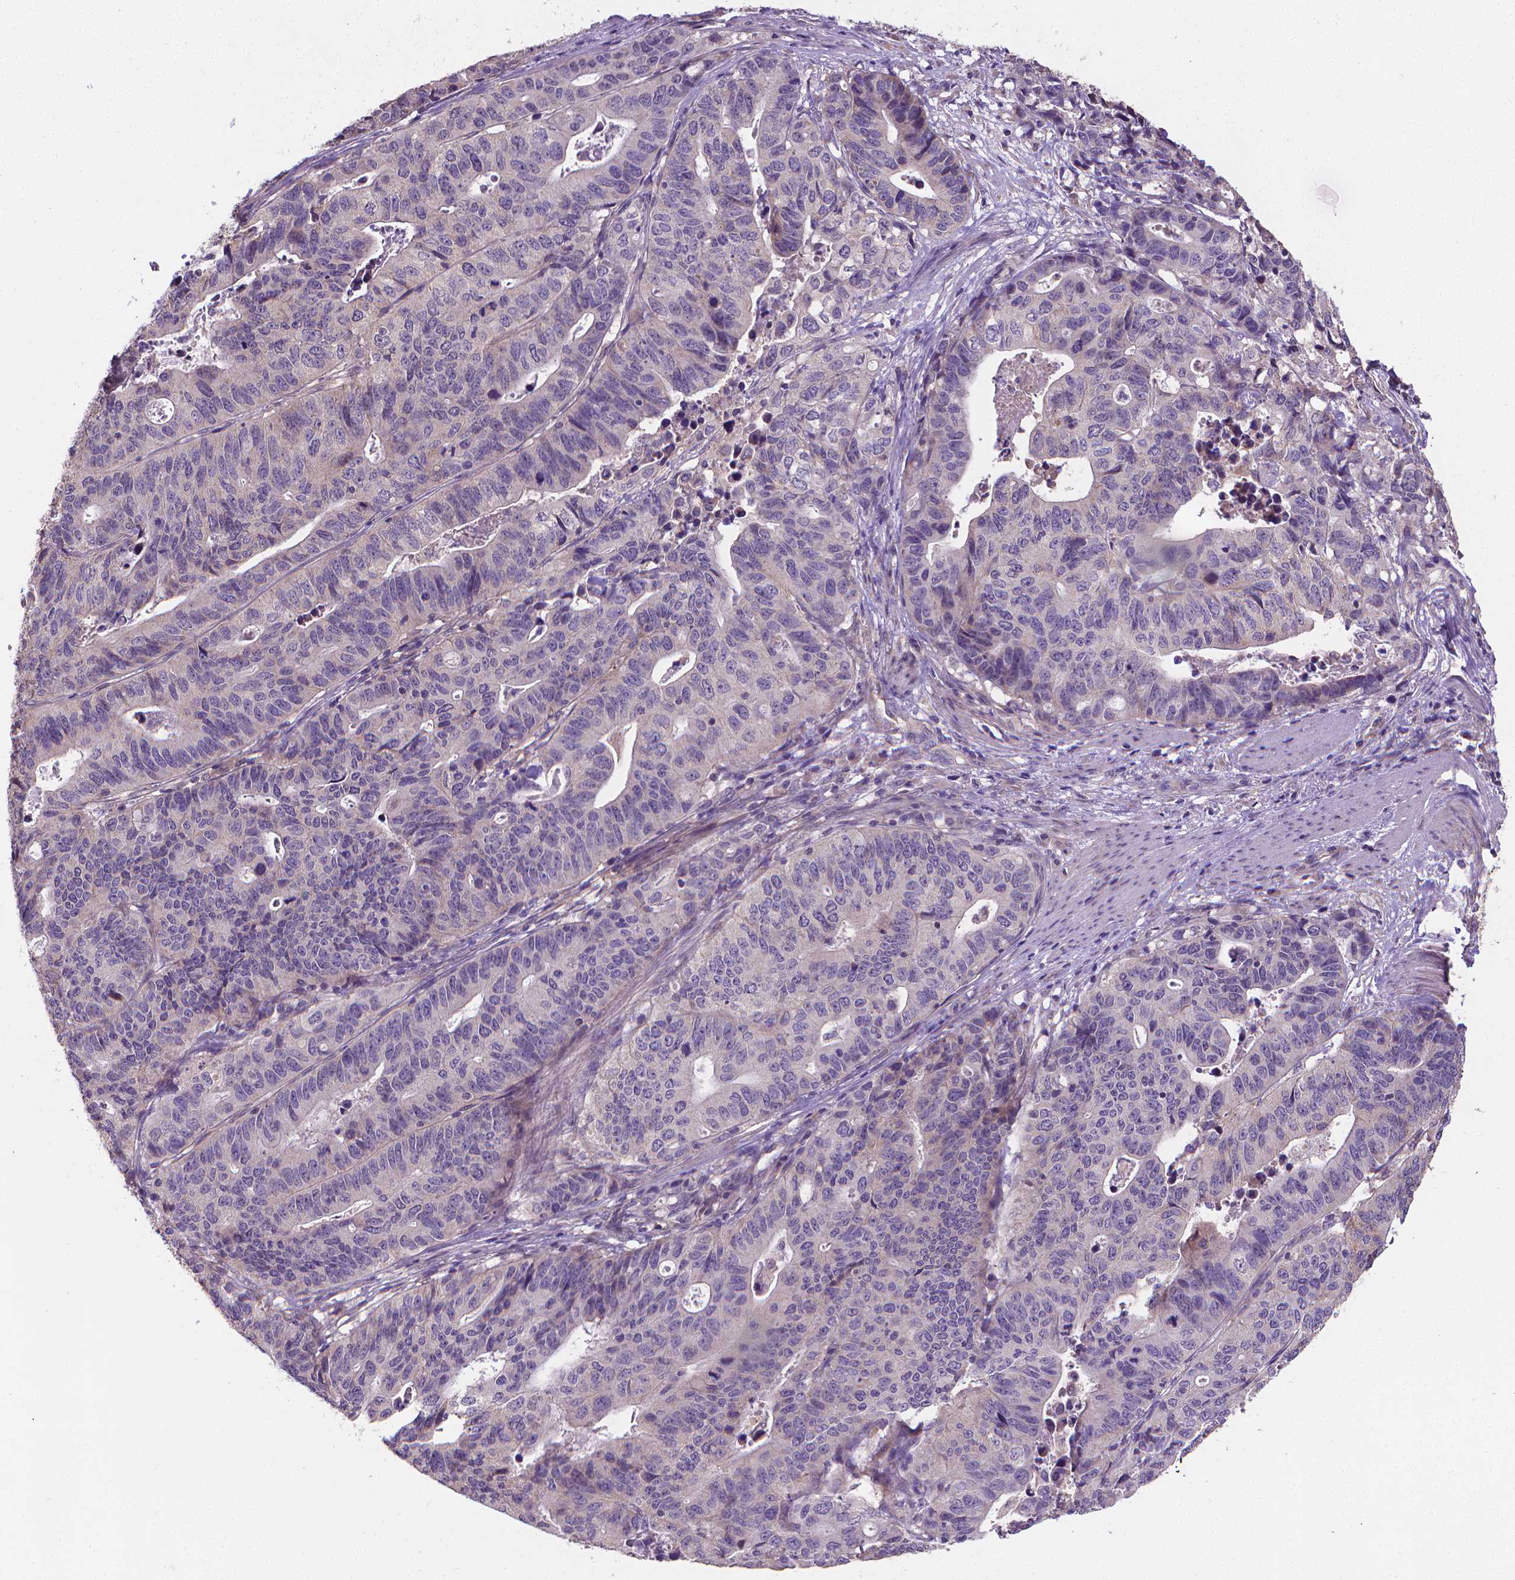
{"staining": {"intensity": "negative", "quantity": "none", "location": "none"}, "tissue": "stomach cancer", "cell_type": "Tumor cells", "image_type": "cancer", "snomed": [{"axis": "morphology", "description": "Adenocarcinoma, NOS"}, {"axis": "topography", "description": "Stomach, upper"}], "caption": "DAB (3,3'-diaminobenzidine) immunohistochemical staining of human stomach adenocarcinoma shows no significant positivity in tumor cells.", "gene": "GPR63", "patient": {"sex": "female", "age": 67}}